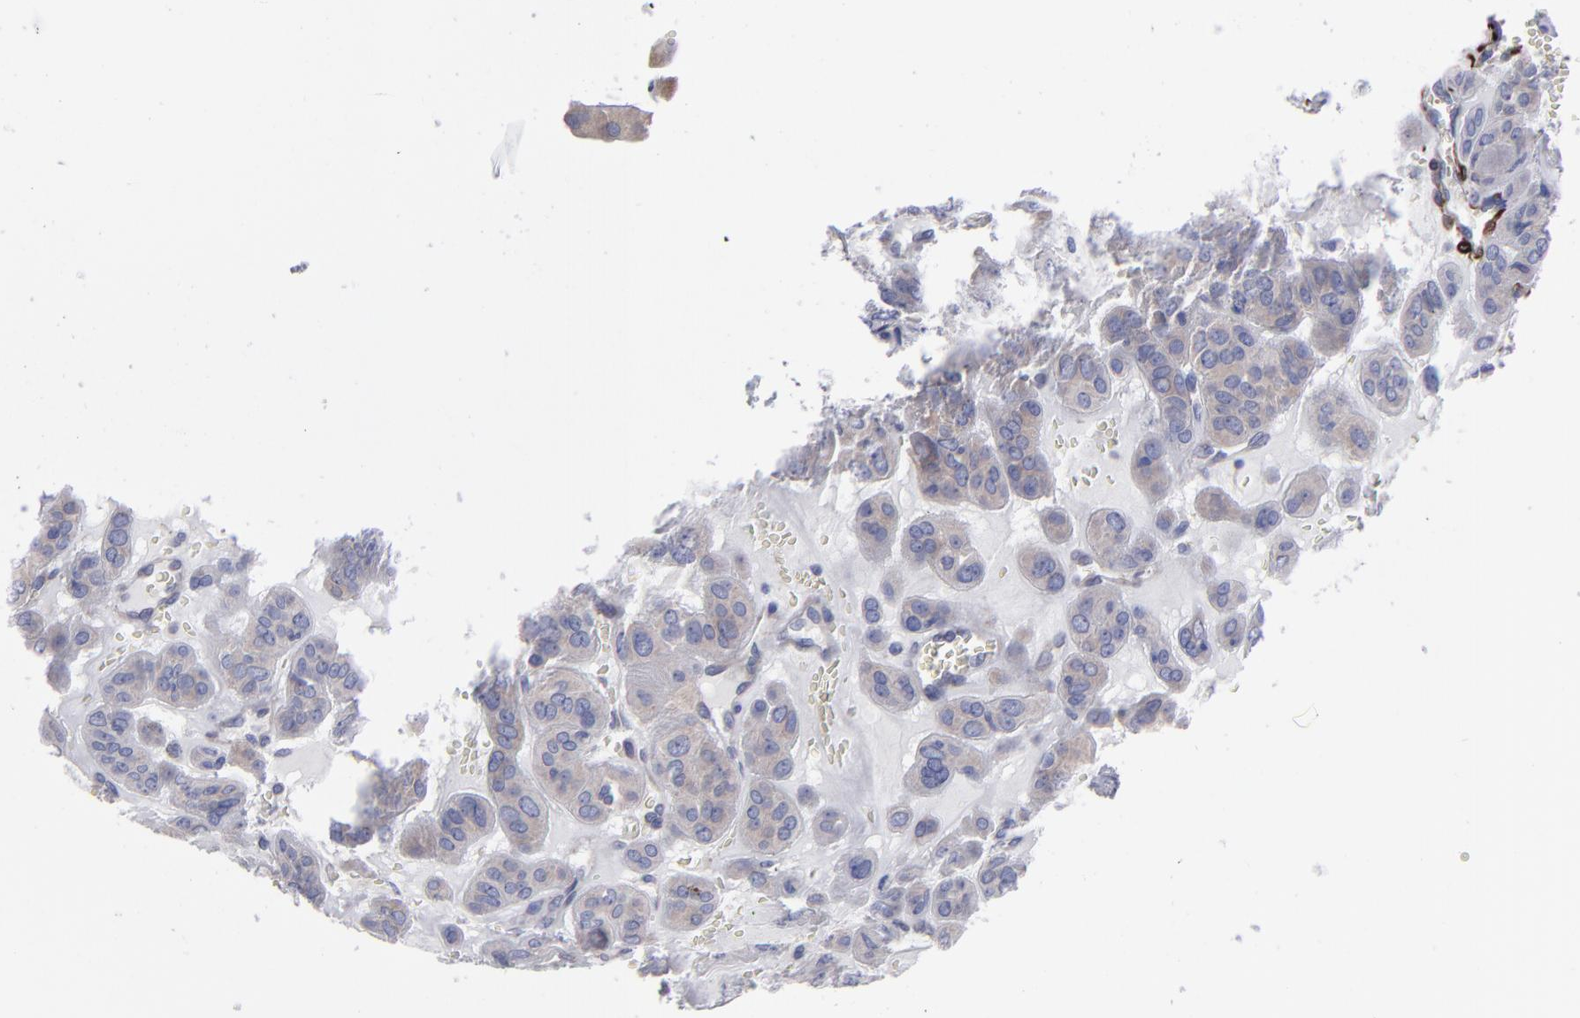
{"staining": {"intensity": "weak", "quantity": ">75%", "location": "cytoplasmic/membranous"}, "tissue": "thyroid cancer", "cell_type": "Tumor cells", "image_type": "cancer", "snomed": [{"axis": "morphology", "description": "Follicular adenoma carcinoma, NOS"}, {"axis": "topography", "description": "Thyroid gland"}], "caption": "Brown immunohistochemical staining in thyroid cancer shows weak cytoplasmic/membranous positivity in about >75% of tumor cells. (brown staining indicates protein expression, while blue staining denotes nuclei).", "gene": "SLMAP", "patient": {"sex": "female", "age": 71}}